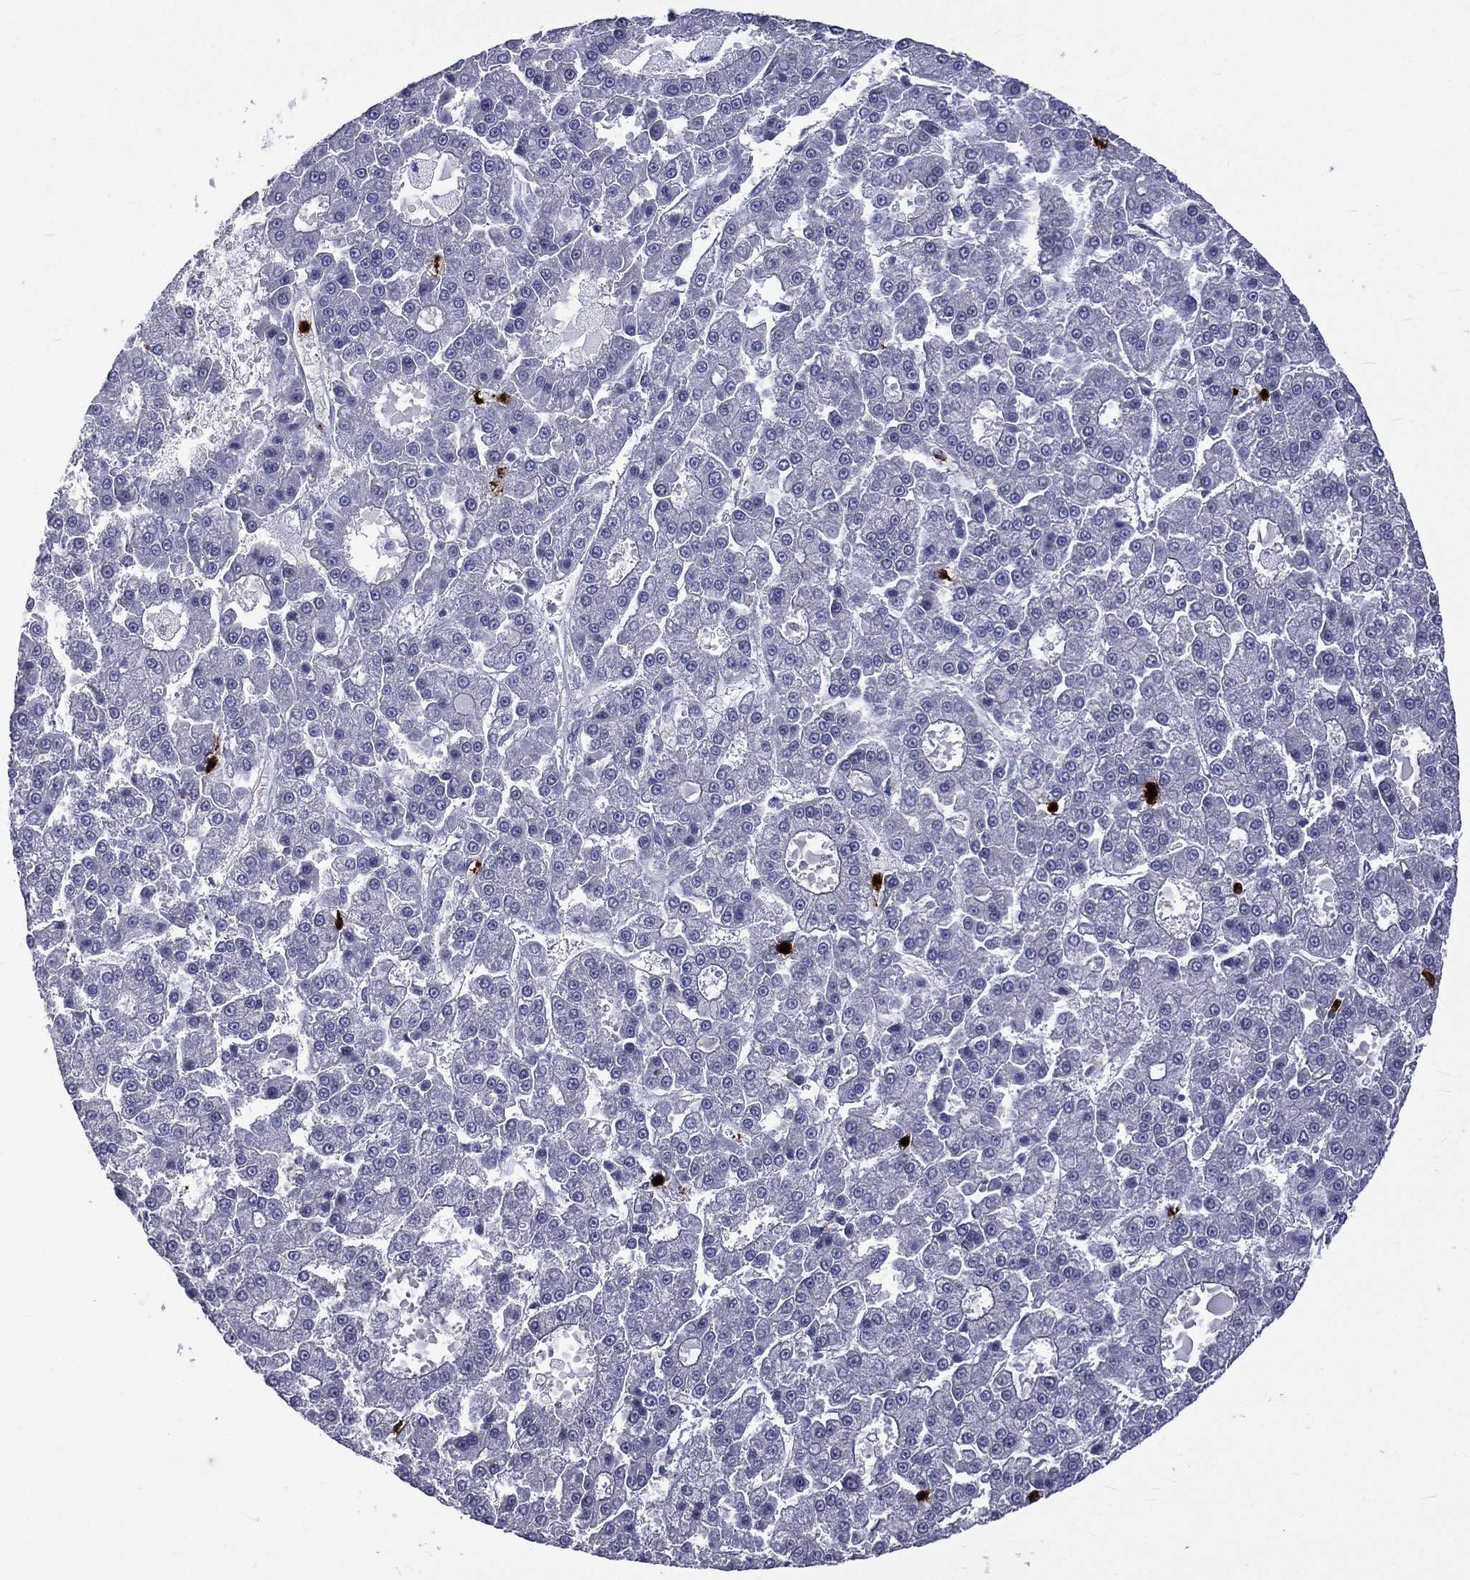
{"staining": {"intensity": "negative", "quantity": "none", "location": "none"}, "tissue": "liver cancer", "cell_type": "Tumor cells", "image_type": "cancer", "snomed": [{"axis": "morphology", "description": "Carcinoma, Hepatocellular, NOS"}, {"axis": "topography", "description": "Liver"}], "caption": "High power microscopy micrograph of an IHC histopathology image of hepatocellular carcinoma (liver), revealing no significant positivity in tumor cells.", "gene": "ELANE", "patient": {"sex": "male", "age": 70}}